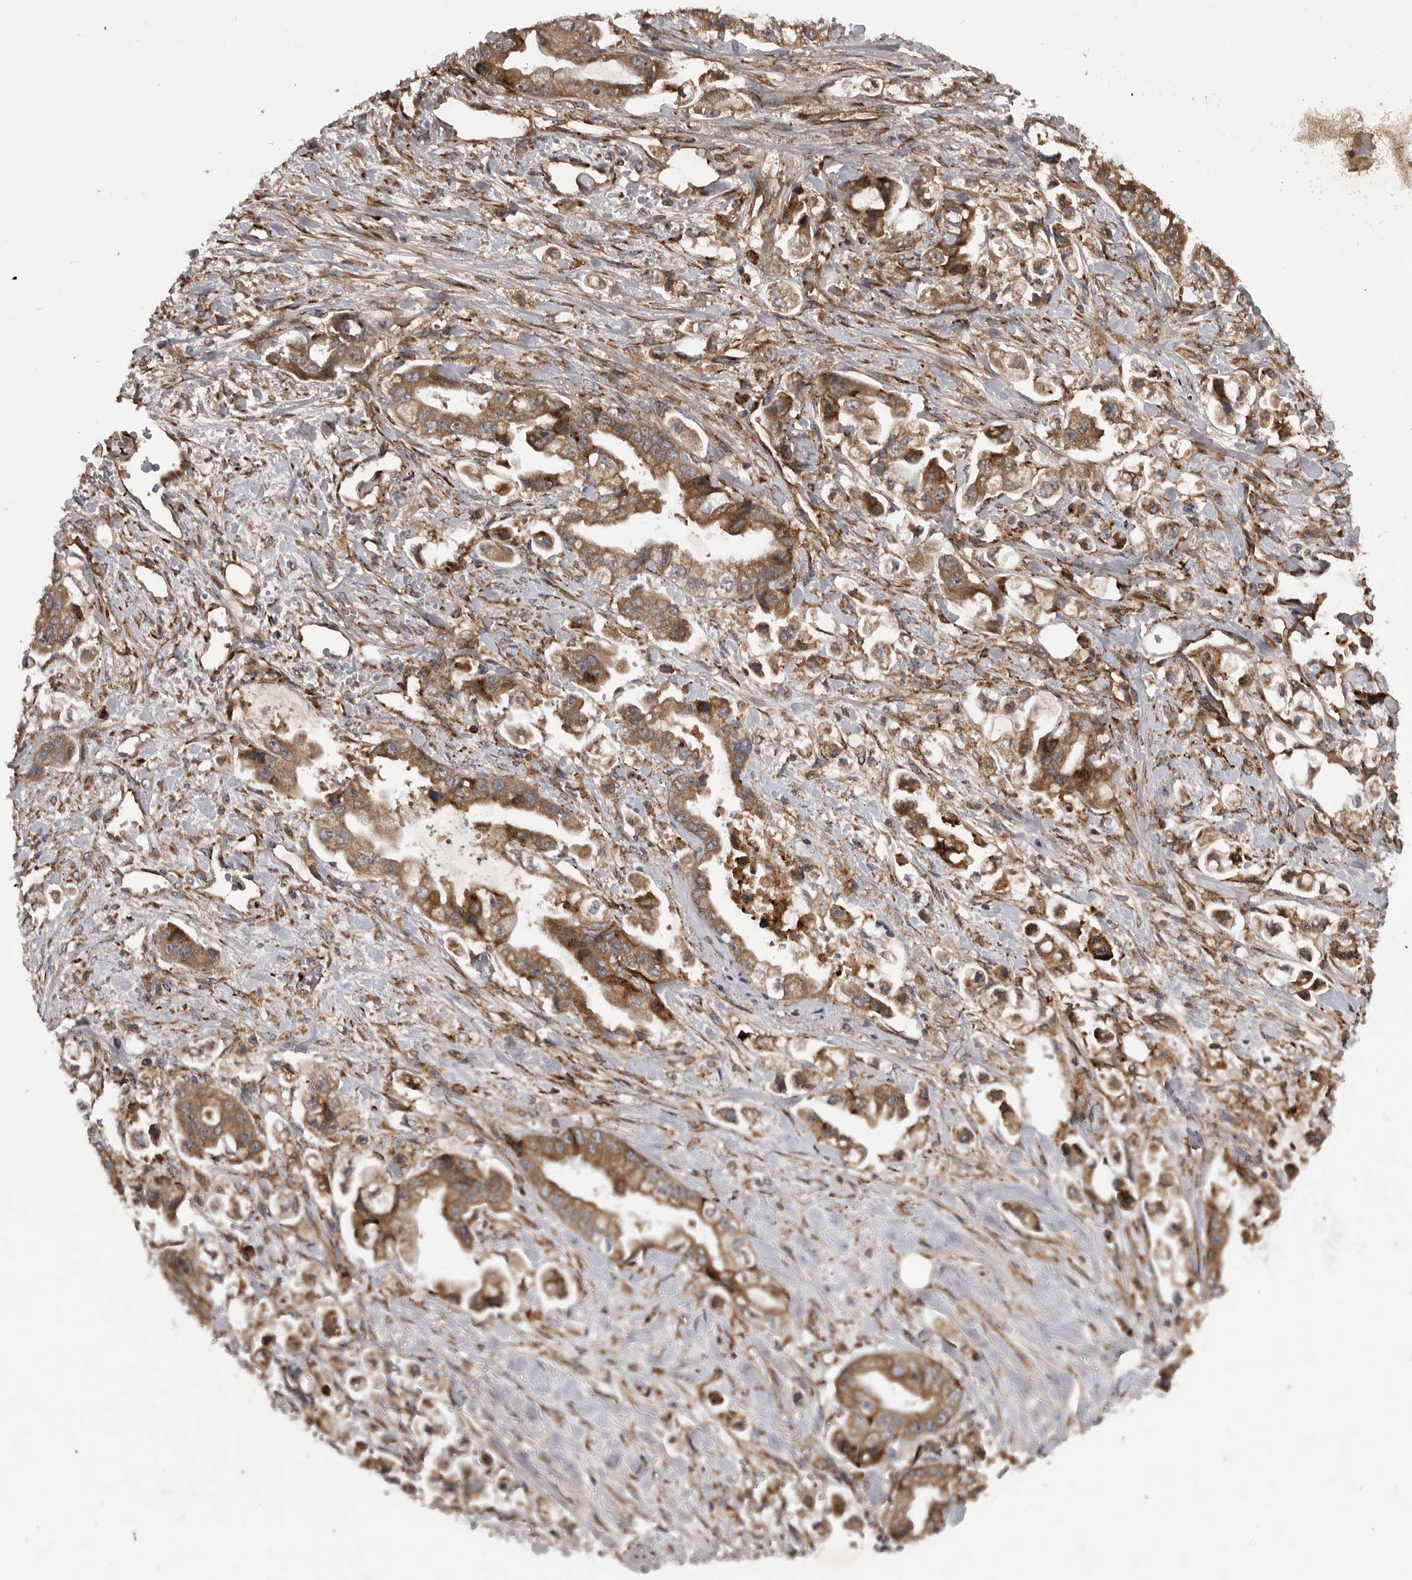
{"staining": {"intensity": "moderate", "quantity": ">75%", "location": "cytoplasmic/membranous"}, "tissue": "stomach cancer", "cell_type": "Tumor cells", "image_type": "cancer", "snomed": [{"axis": "morphology", "description": "Adenocarcinoma, NOS"}, {"axis": "topography", "description": "Stomach"}], "caption": "Tumor cells display moderate cytoplasmic/membranous staining in approximately >75% of cells in stomach cancer (adenocarcinoma).", "gene": "RAB3GAP2", "patient": {"sex": "male", "age": 62}}